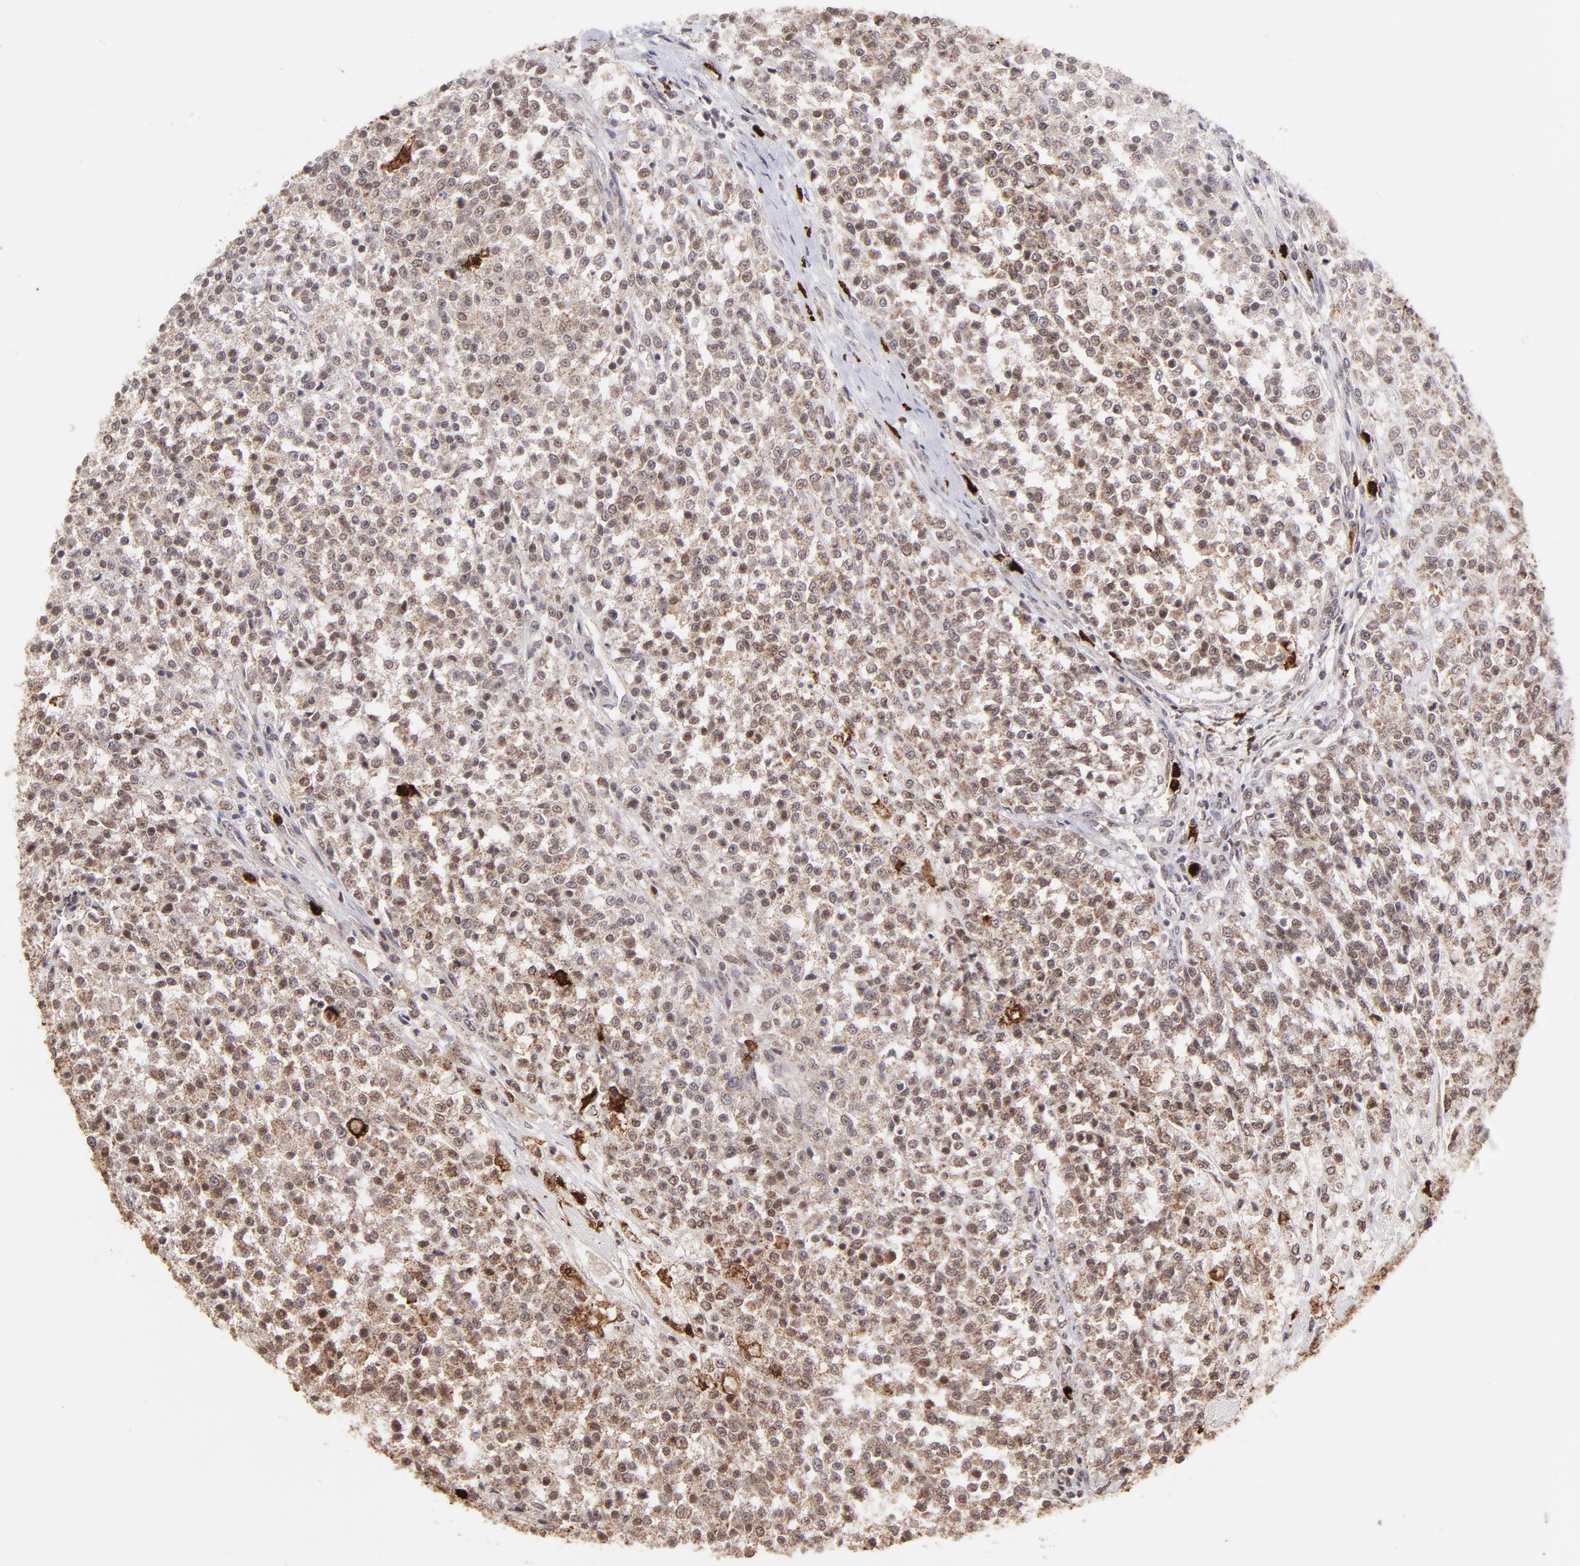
{"staining": {"intensity": "moderate", "quantity": ">75%", "location": "cytoplasmic/membranous,nuclear"}, "tissue": "testis cancer", "cell_type": "Tumor cells", "image_type": "cancer", "snomed": [{"axis": "morphology", "description": "Seminoma, NOS"}, {"axis": "topography", "description": "Testis"}], "caption": "A brown stain shows moderate cytoplasmic/membranous and nuclear positivity of a protein in human testis cancer tumor cells.", "gene": "ZFX", "patient": {"sex": "male", "age": 59}}